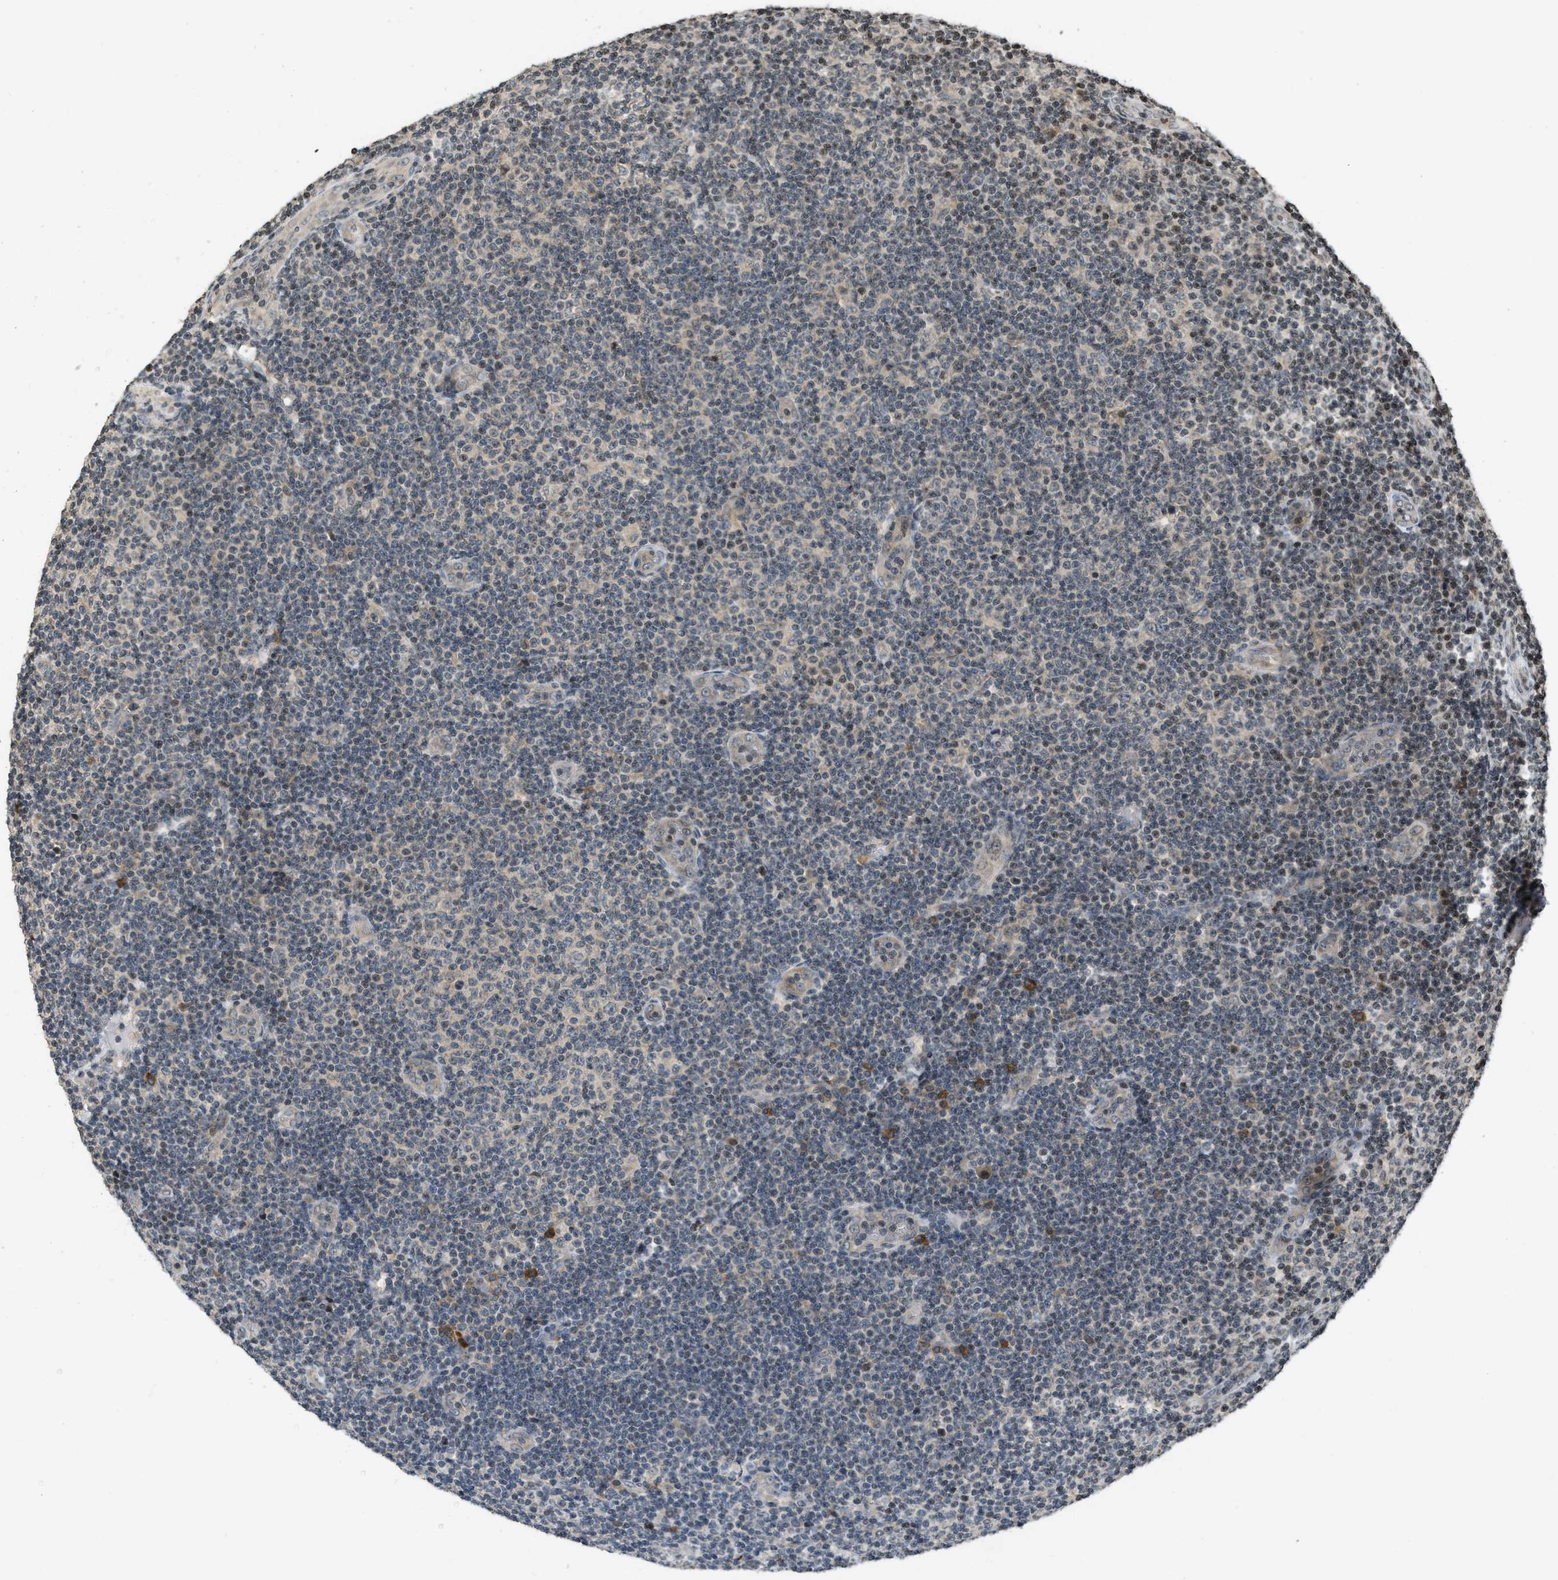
{"staining": {"intensity": "moderate", "quantity": "<25%", "location": "nuclear"}, "tissue": "lymphoma", "cell_type": "Tumor cells", "image_type": "cancer", "snomed": [{"axis": "morphology", "description": "Malignant lymphoma, non-Hodgkin's type, Low grade"}, {"axis": "topography", "description": "Lymph node"}], "caption": "Protein staining displays moderate nuclear positivity in about <25% of tumor cells in low-grade malignant lymphoma, non-Hodgkin's type.", "gene": "SIAH1", "patient": {"sex": "male", "age": 83}}